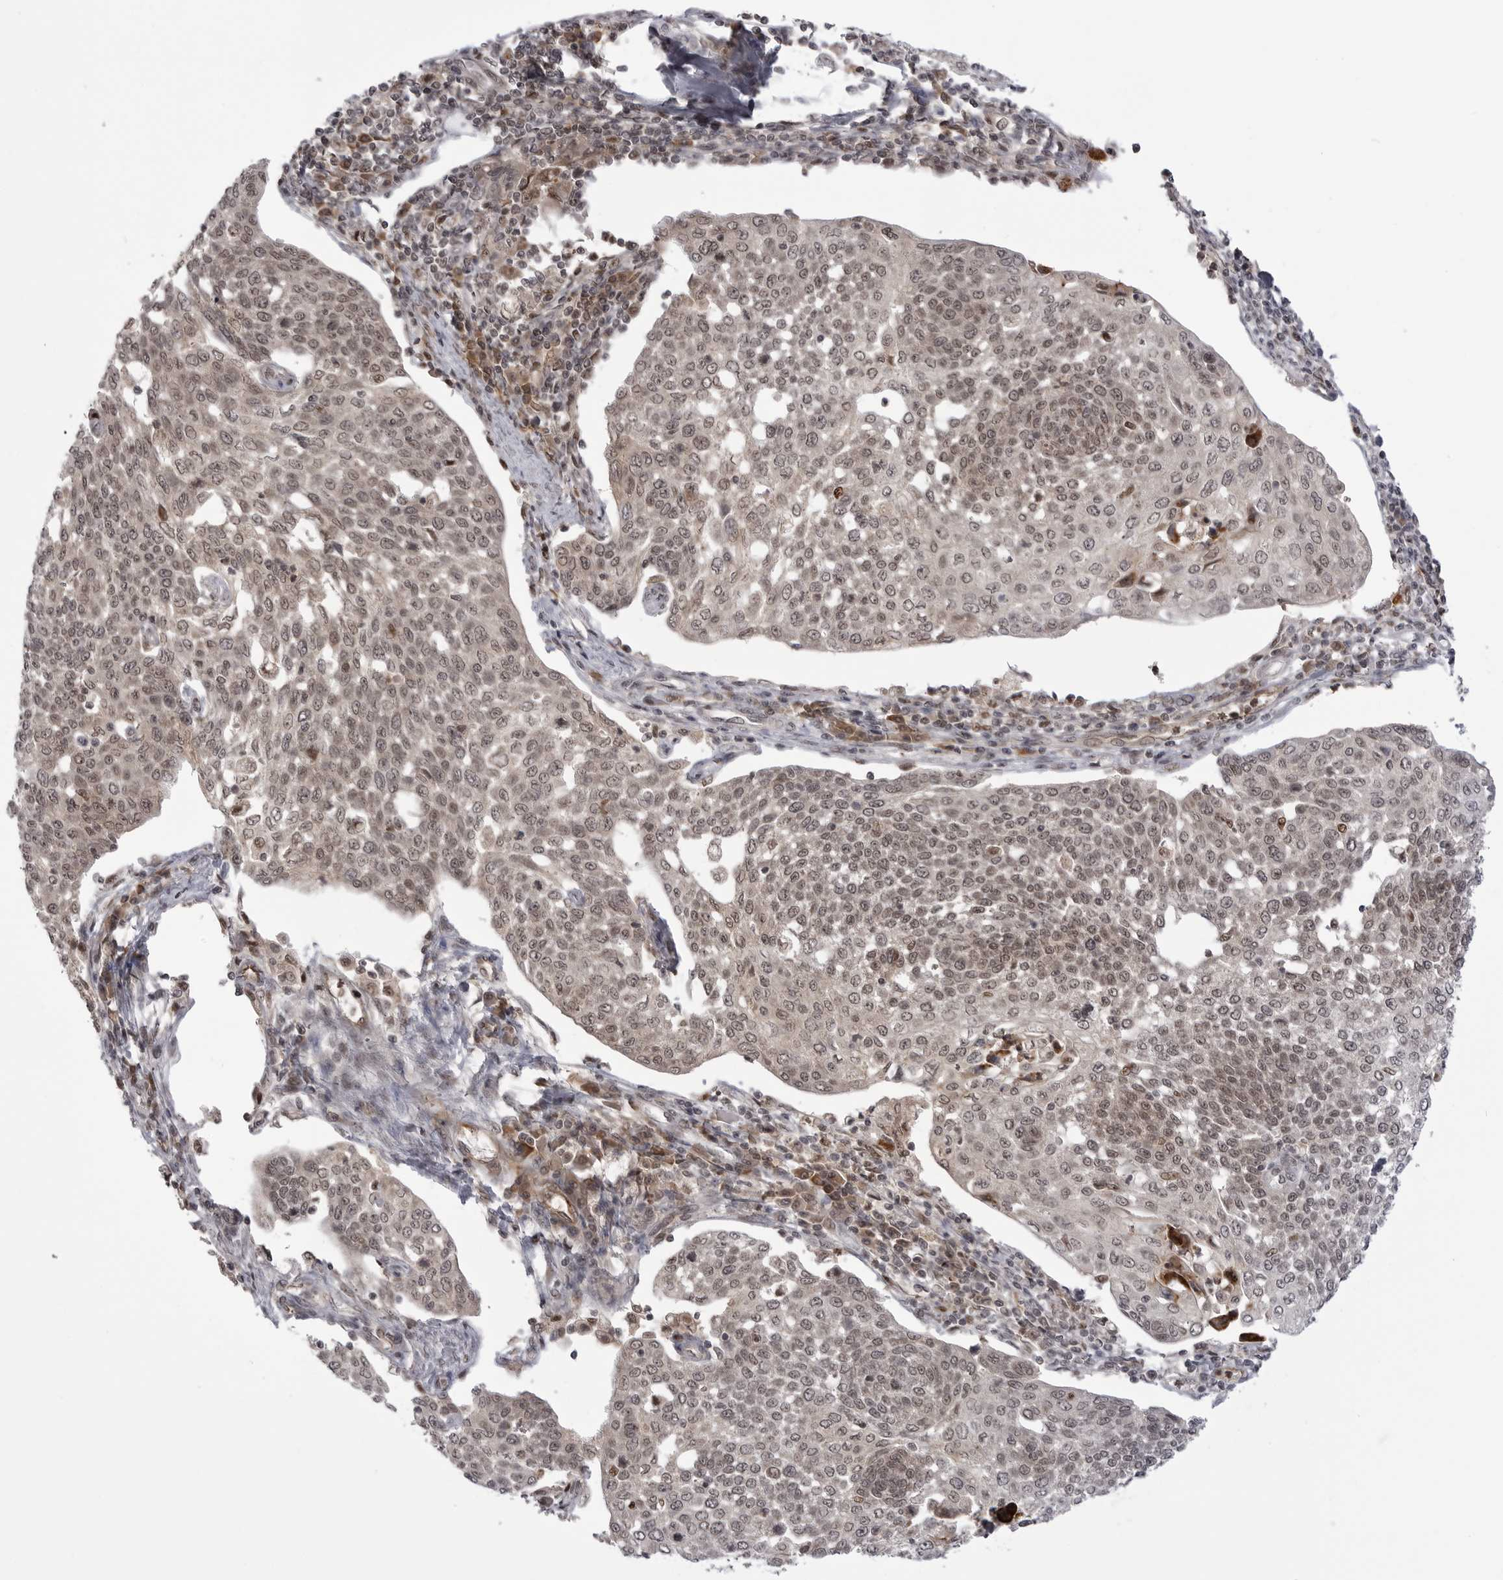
{"staining": {"intensity": "weak", "quantity": "25%-75%", "location": "nuclear"}, "tissue": "cervical cancer", "cell_type": "Tumor cells", "image_type": "cancer", "snomed": [{"axis": "morphology", "description": "Squamous cell carcinoma, NOS"}, {"axis": "topography", "description": "Cervix"}], "caption": "This is an image of immunohistochemistry (IHC) staining of cervical cancer (squamous cell carcinoma), which shows weak expression in the nuclear of tumor cells.", "gene": "PTK2B", "patient": {"sex": "female", "age": 34}}